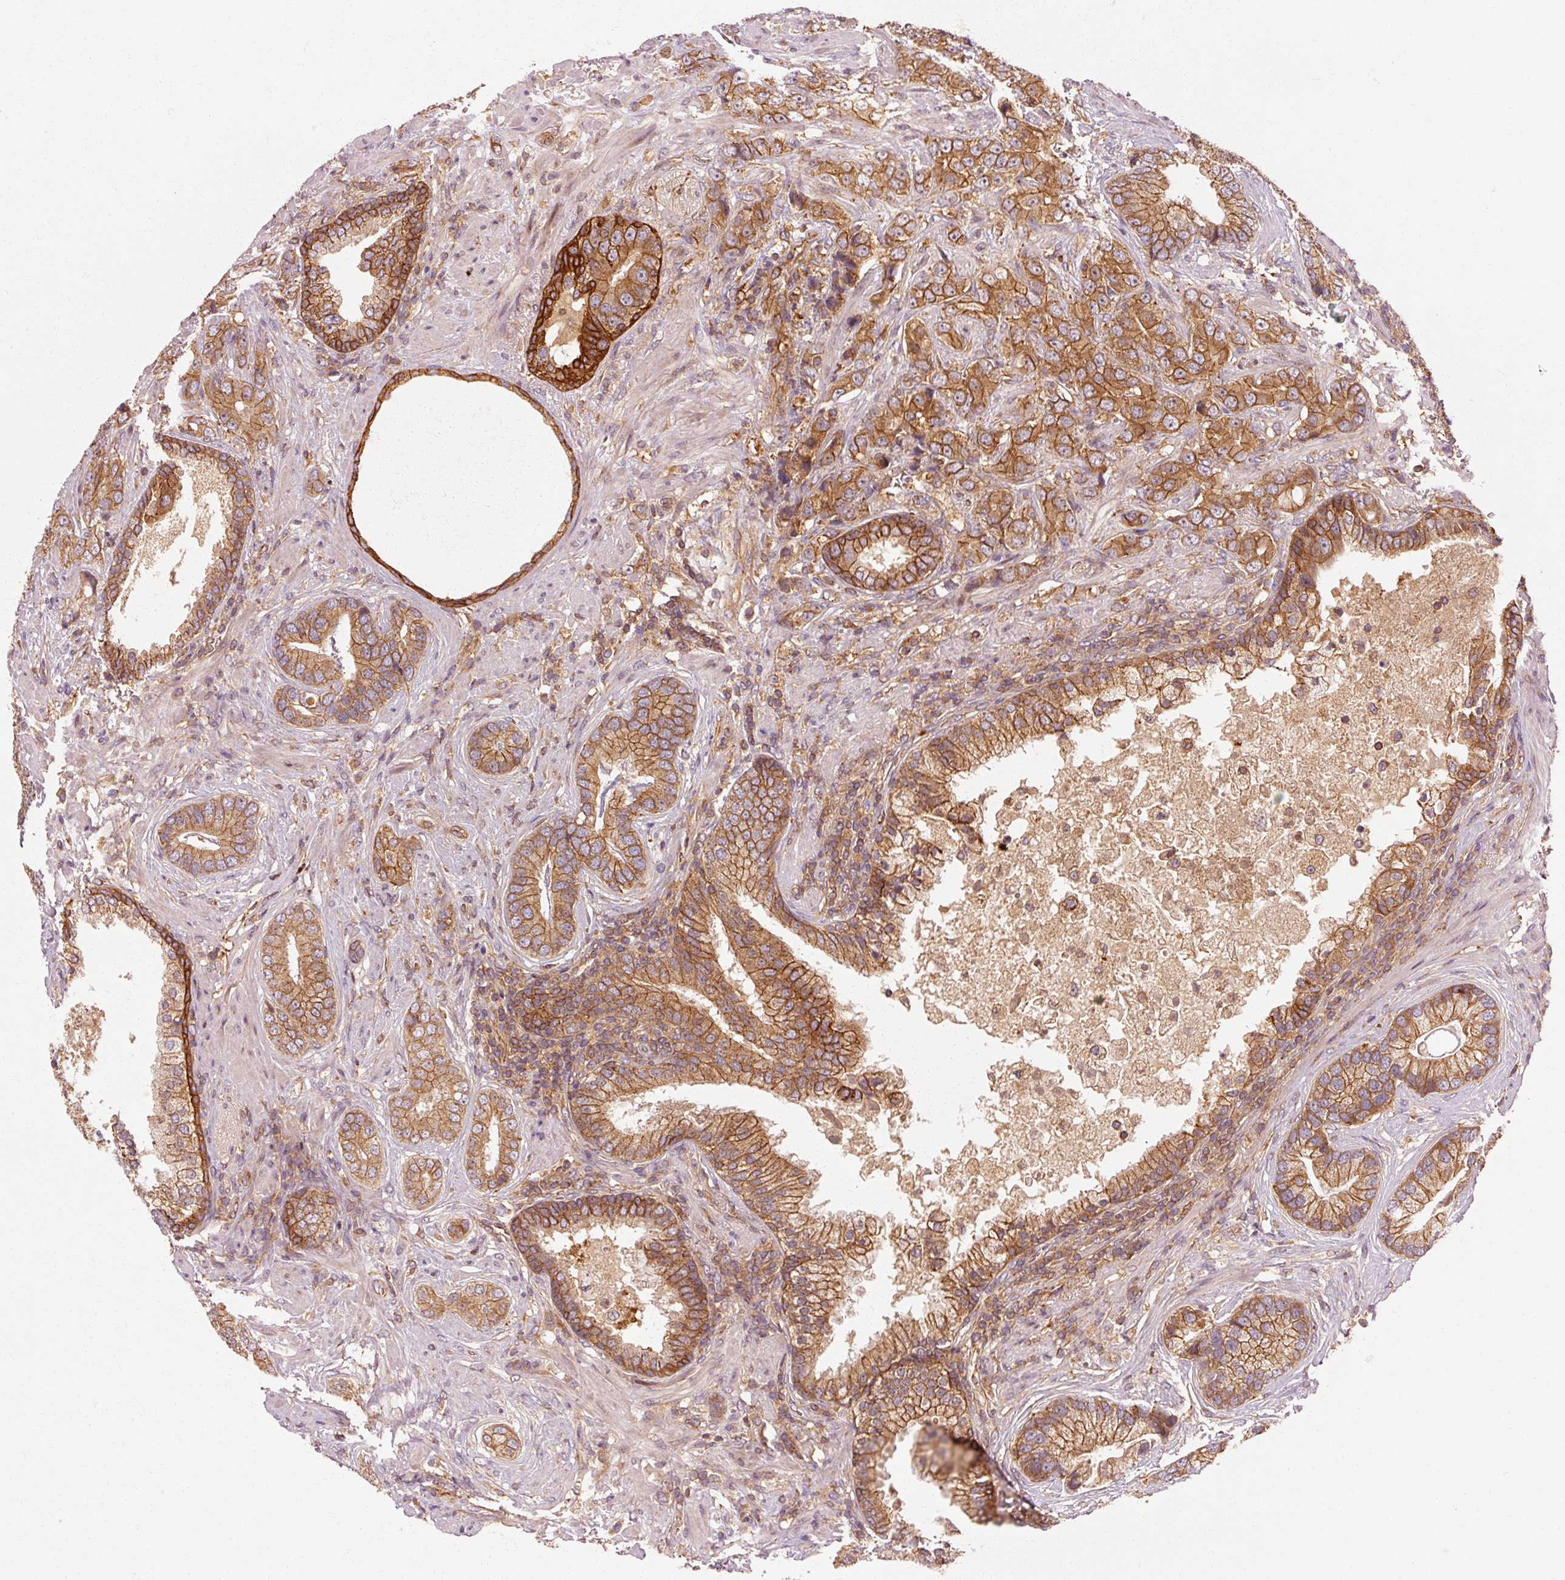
{"staining": {"intensity": "moderate", "quantity": ">75%", "location": "cytoplasmic/membranous"}, "tissue": "prostate cancer", "cell_type": "Tumor cells", "image_type": "cancer", "snomed": [{"axis": "morphology", "description": "Adenocarcinoma, High grade"}, {"axis": "topography", "description": "Prostate"}], "caption": "A micrograph of human prostate cancer (adenocarcinoma (high-grade)) stained for a protein reveals moderate cytoplasmic/membranous brown staining in tumor cells. (DAB (3,3'-diaminobenzidine) IHC with brightfield microscopy, high magnification).", "gene": "CTNNA1", "patient": {"sex": "male", "age": 55}}